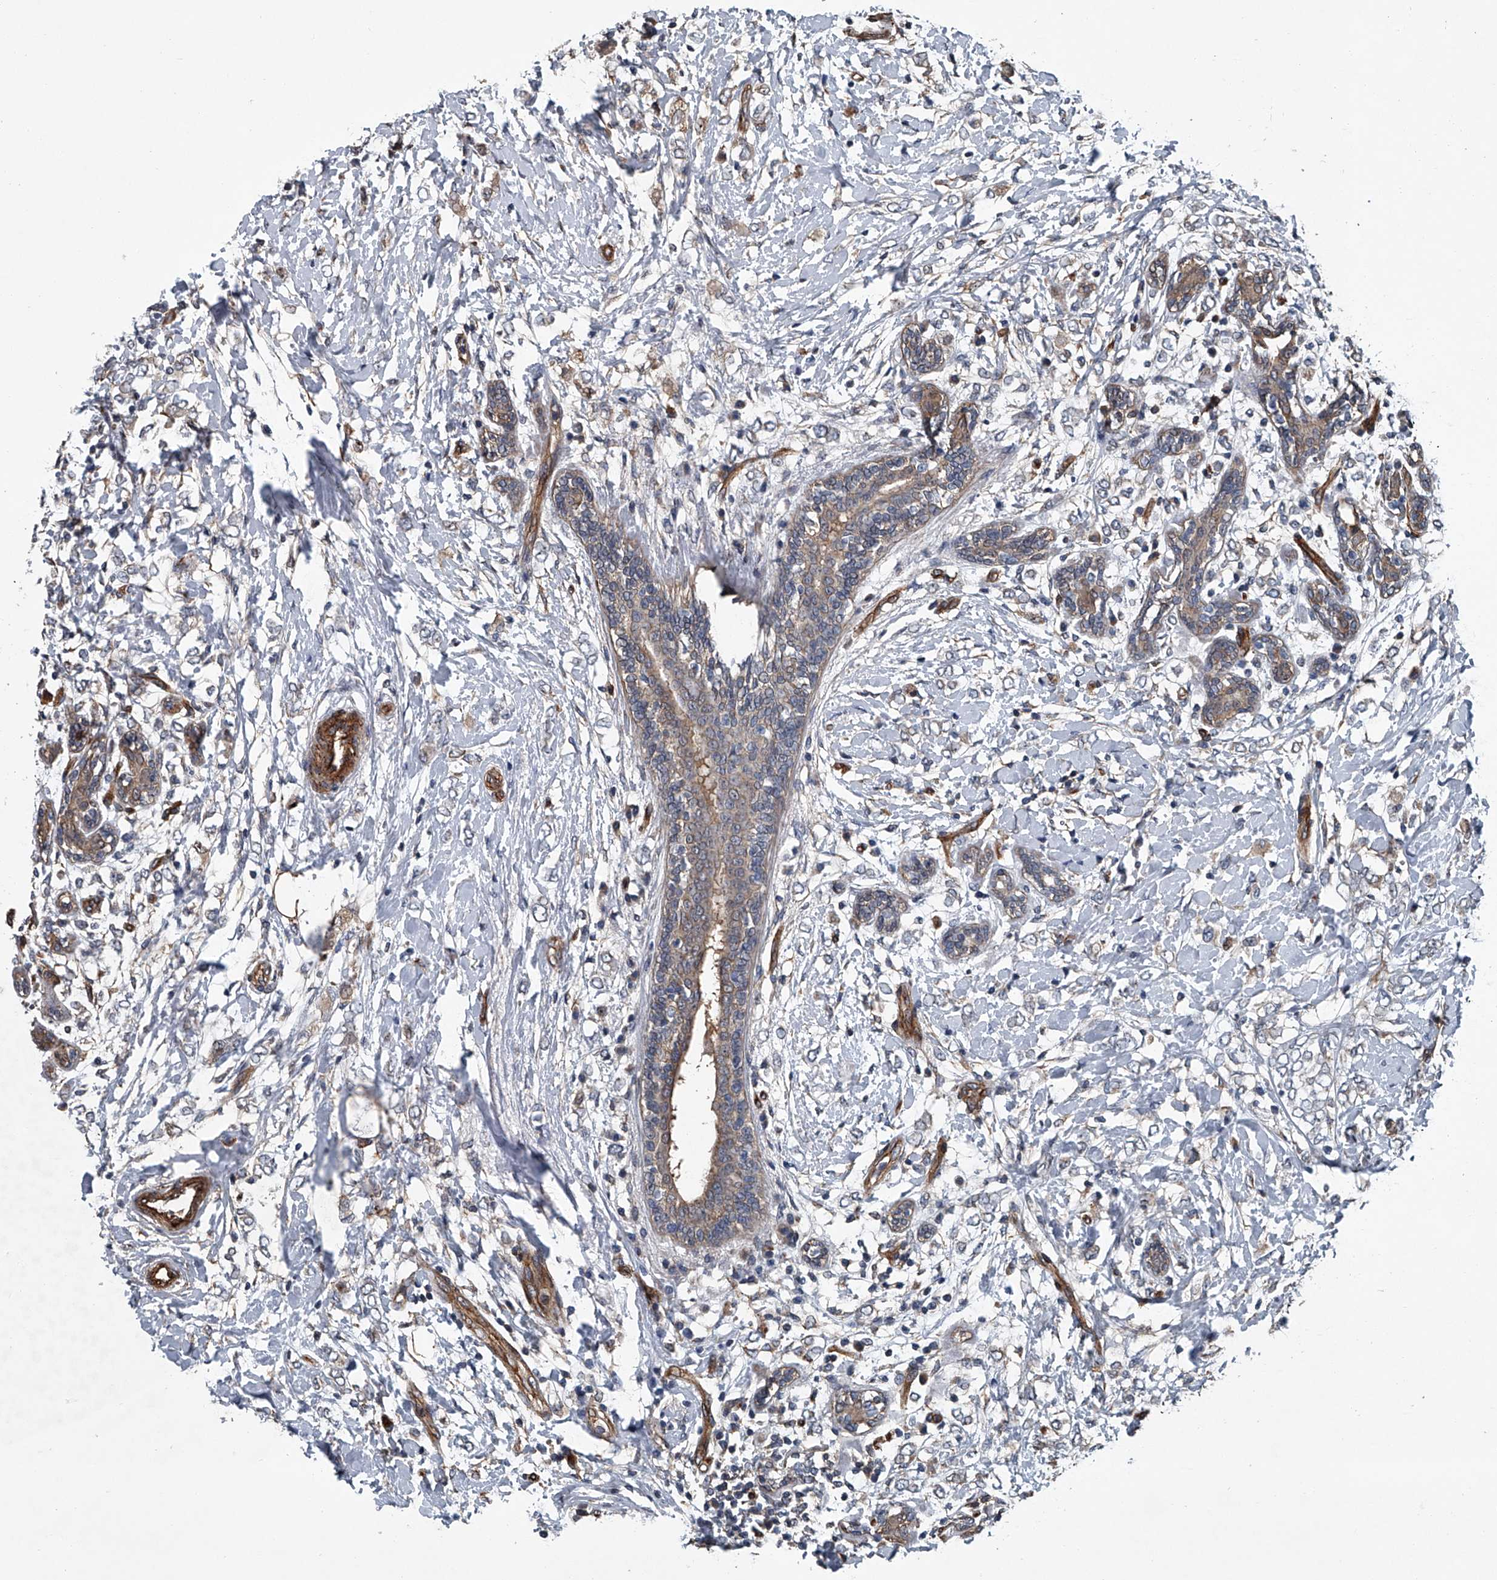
{"staining": {"intensity": "weak", "quantity": "<25%", "location": "cytoplasmic/membranous"}, "tissue": "breast cancer", "cell_type": "Tumor cells", "image_type": "cancer", "snomed": [{"axis": "morphology", "description": "Normal tissue, NOS"}, {"axis": "morphology", "description": "Lobular carcinoma"}, {"axis": "topography", "description": "Breast"}], "caption": "Tumor cells show no significant positivity in breast cancer.", "gene": "LDLRAD2", "patient": {"sex": "female", "age": 47}}